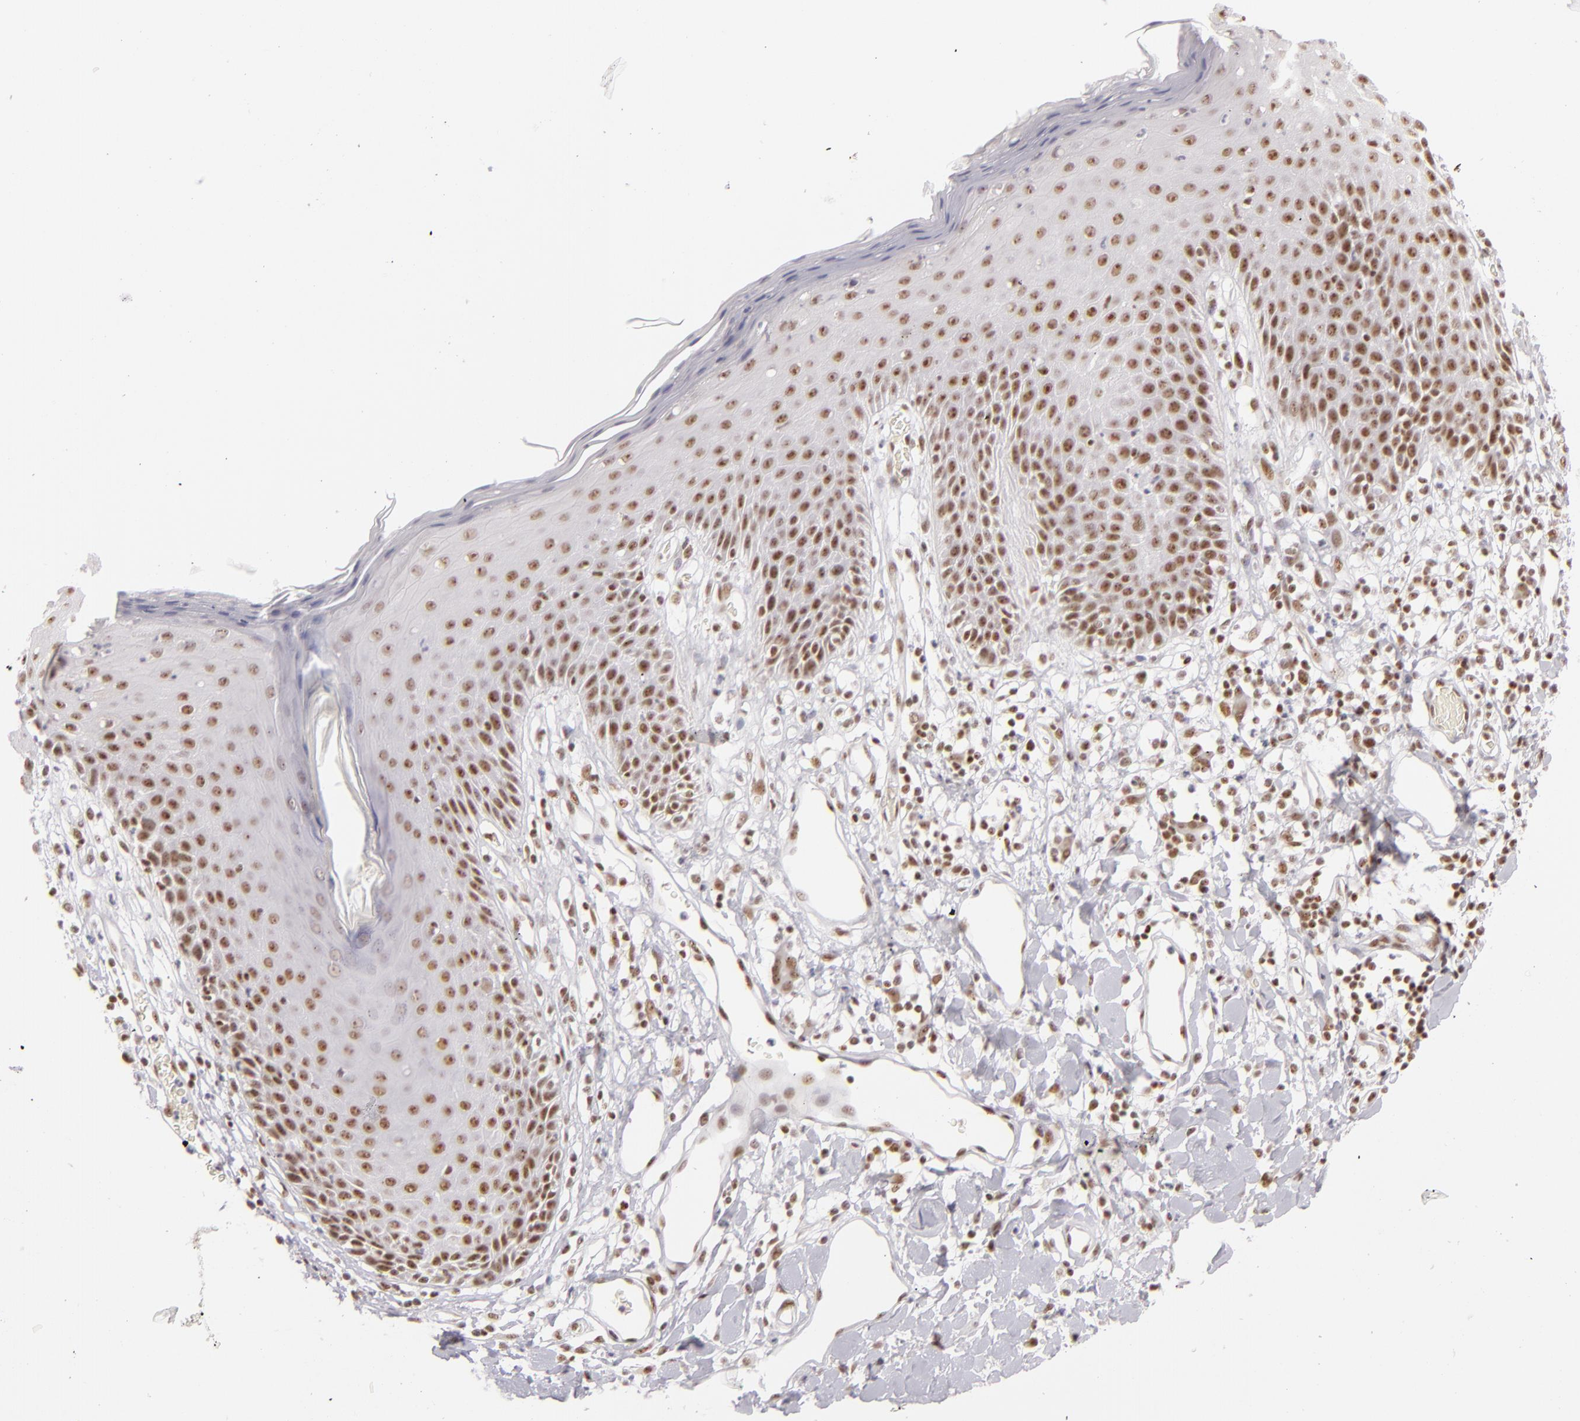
{"staining": {"intensity": "moderate", "quantity": ">75%", "location": "nuclear"}, "tissue": "skin", "cell_type": "Epidermal cells", "image_type": "normal", "snomed": [{"axis": "morphology", "description": "Normal tissue, NOS"}, {"axis": "topography", "description": "Vulva"}, {"axis": "topography", "description": "Peripheral nerve tissue"}], "caption": "DAB immunohistochemical staining of normal skin exhibits moderate nuclear protein positivity in about >75% of epidermal cells.", "gene": "DAXX", "patient": {"sex": "female", "age": 68}}